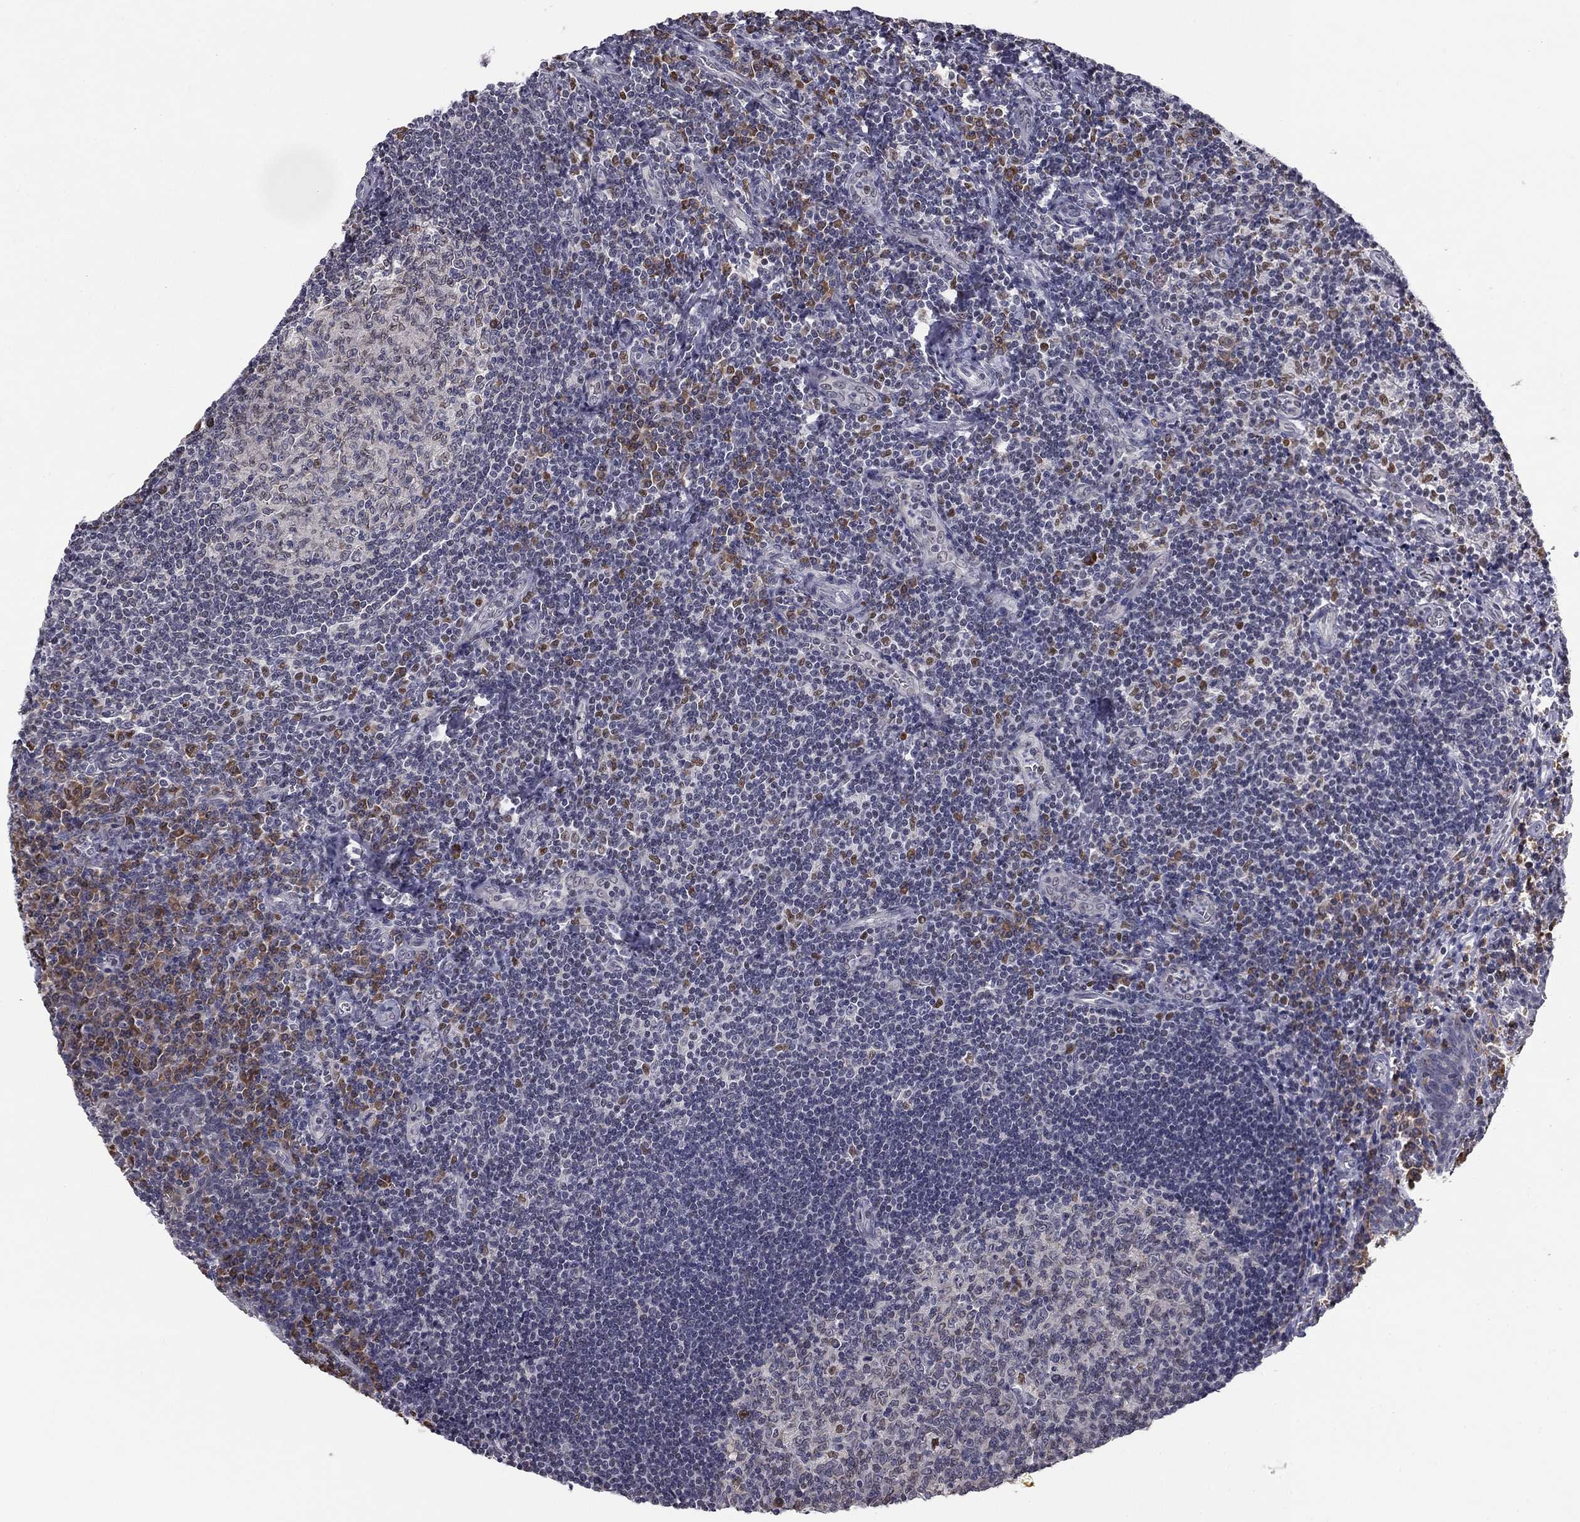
{"staining": {"intensity": "moderate", "quantity": "<25%", "location": "cytoplasmic/membranous"}, "tissue": "tonsil", "cell_type": "Germinal center cells", "image_type": "normal", "snomed": [{"axis": "morphology", "description": "Normal tissue, NOS"}, {"axis": "morphology", "description": "Inflammation, NOS"}, {"axis": "topography", "description": "Tonsil"}], "caption": "This image reveals benign tonsil stained with IHC to label a protein in brown. The cytoplasmic/membranous of germinal center cells show moderate positivity for the protein. Nuclei are counter-stained blue.", "gene": "HSPB2", "patient": {"sex": "female", "age": 31}}